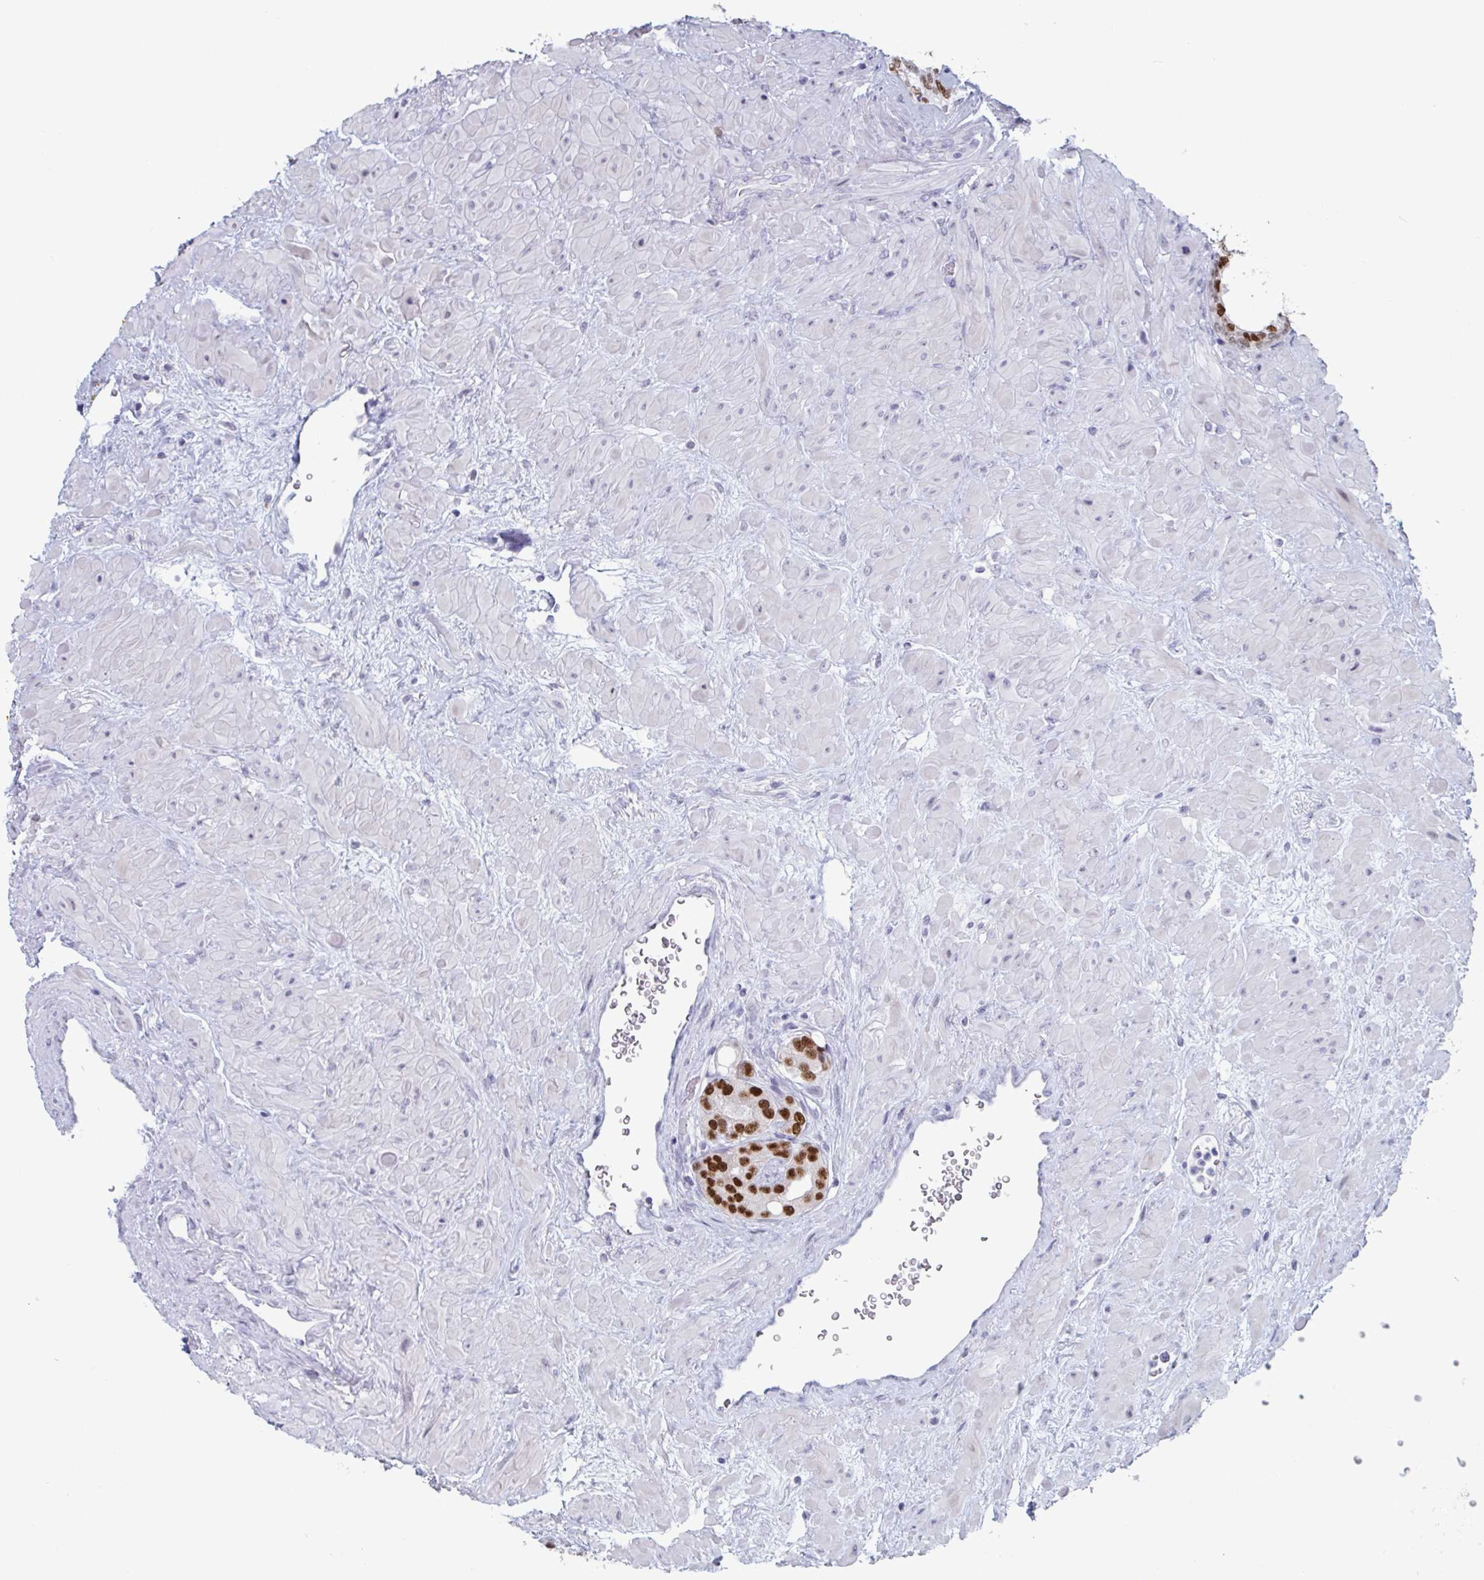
{"staining": {"intensity": "strong", "quantity": ">75%", "location": "nuclear"}, "tissue": "prostate cancer", "cell_type": "Tumor cells", "image_type": "cancer", "snomed": [{"axis": "morphology", "description": "Adenocarcinoma, High grade"}, {"axis": "topography", "description": "Prostate"}], "caption": "The image exhibits staining of prostate cancer, revealing strong nuclear protein staining (brown color) within tumor cells.", "gene": "FOXA1", "patient": {"sex": "male", "age": 68}}